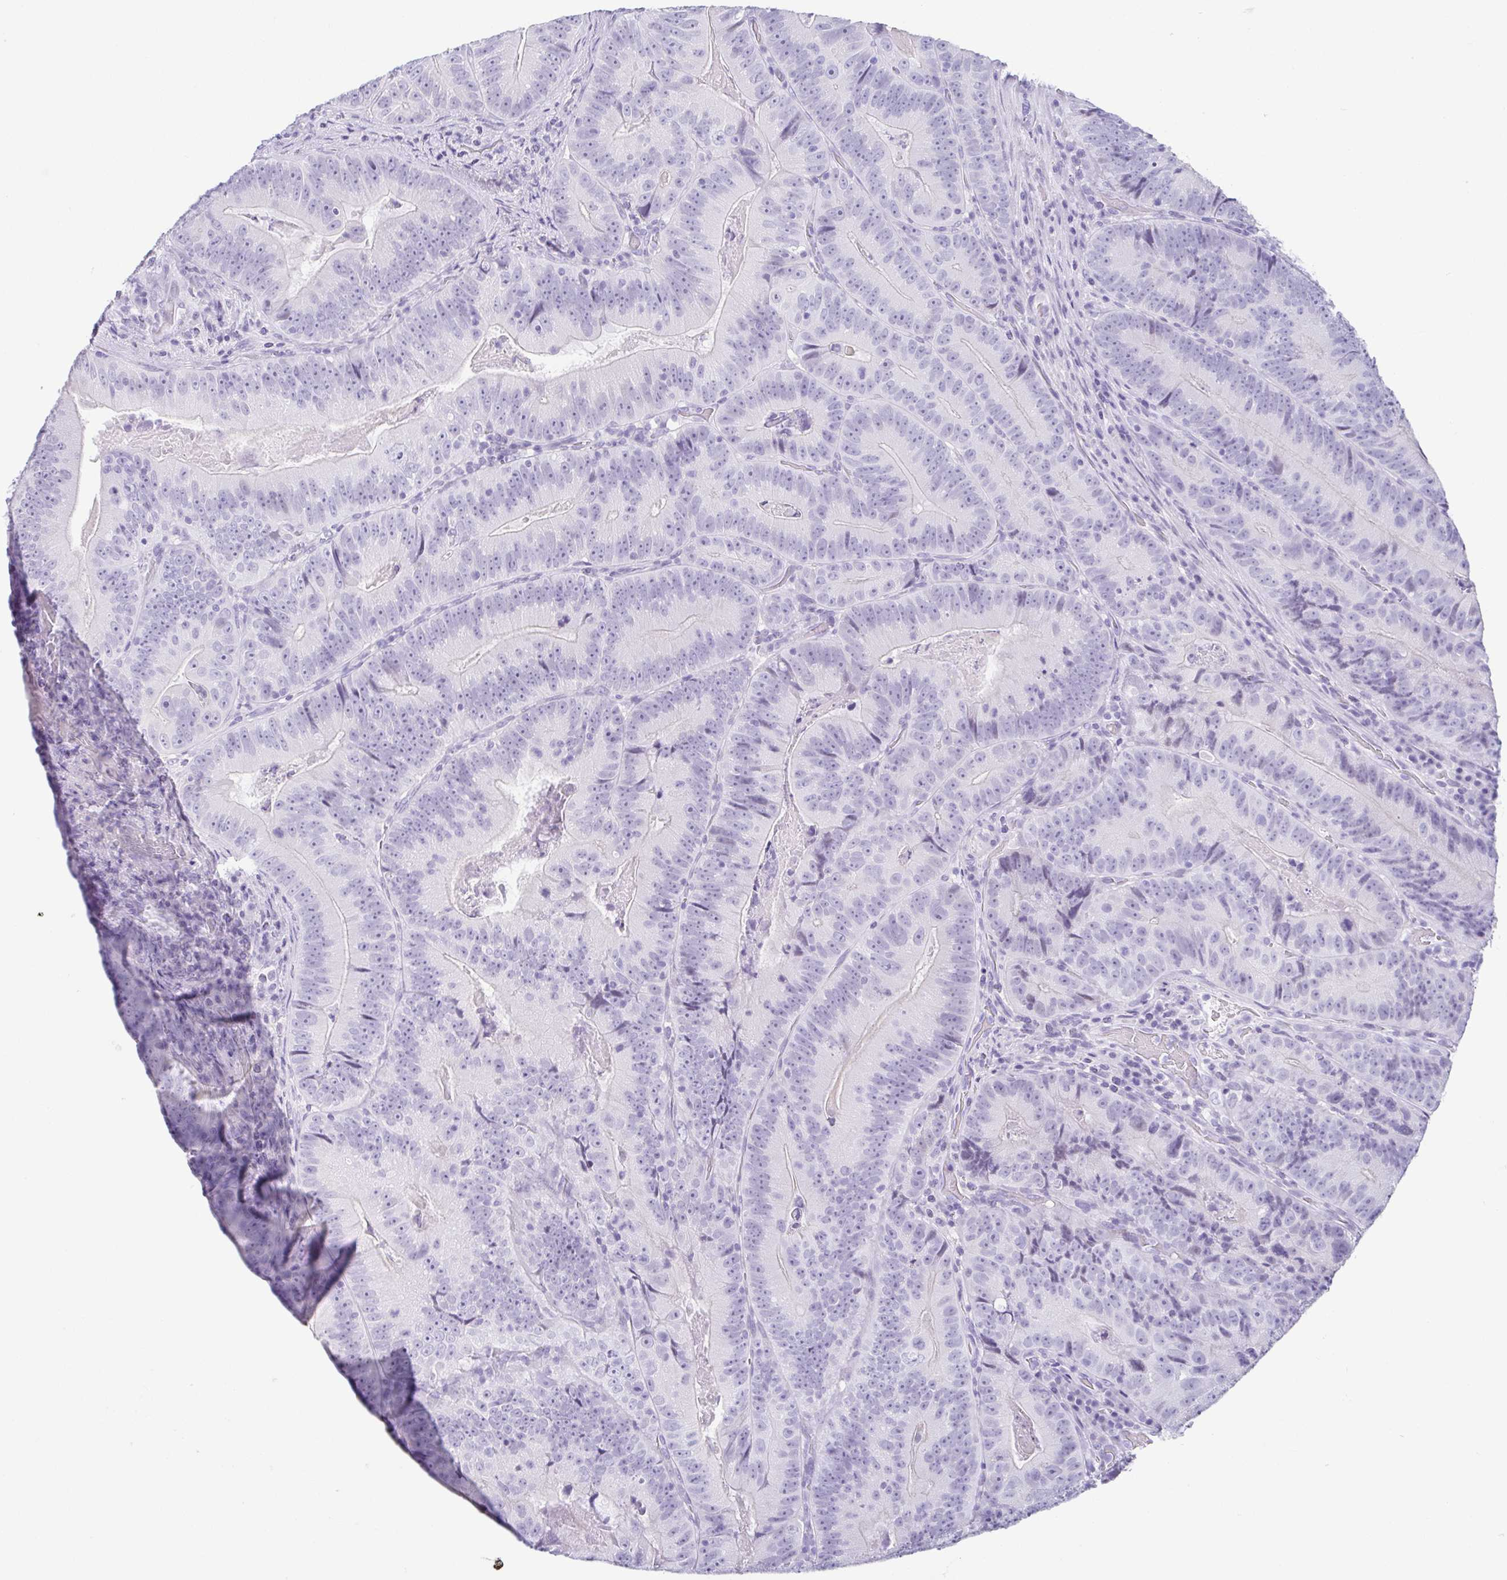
{"staining": {"intensity": "negative", "quantity": "none", "location": "none"}, "tissue": "colorectal cancer", "cell_type": "Tumor cells", "image_type": "cancer", "snomed": [{"axis": "morphology", "description": "Adenocarcinoma, NOS"}, {"axis": "topography", "description": "Colon"}], "caption": "Adenocarcinoma (colorectal) was stained to show a protein in brown. There is no significant positivity in tumor cells.", "gene": "ESX1", "patient": {"sex": "female", "age": 86}}